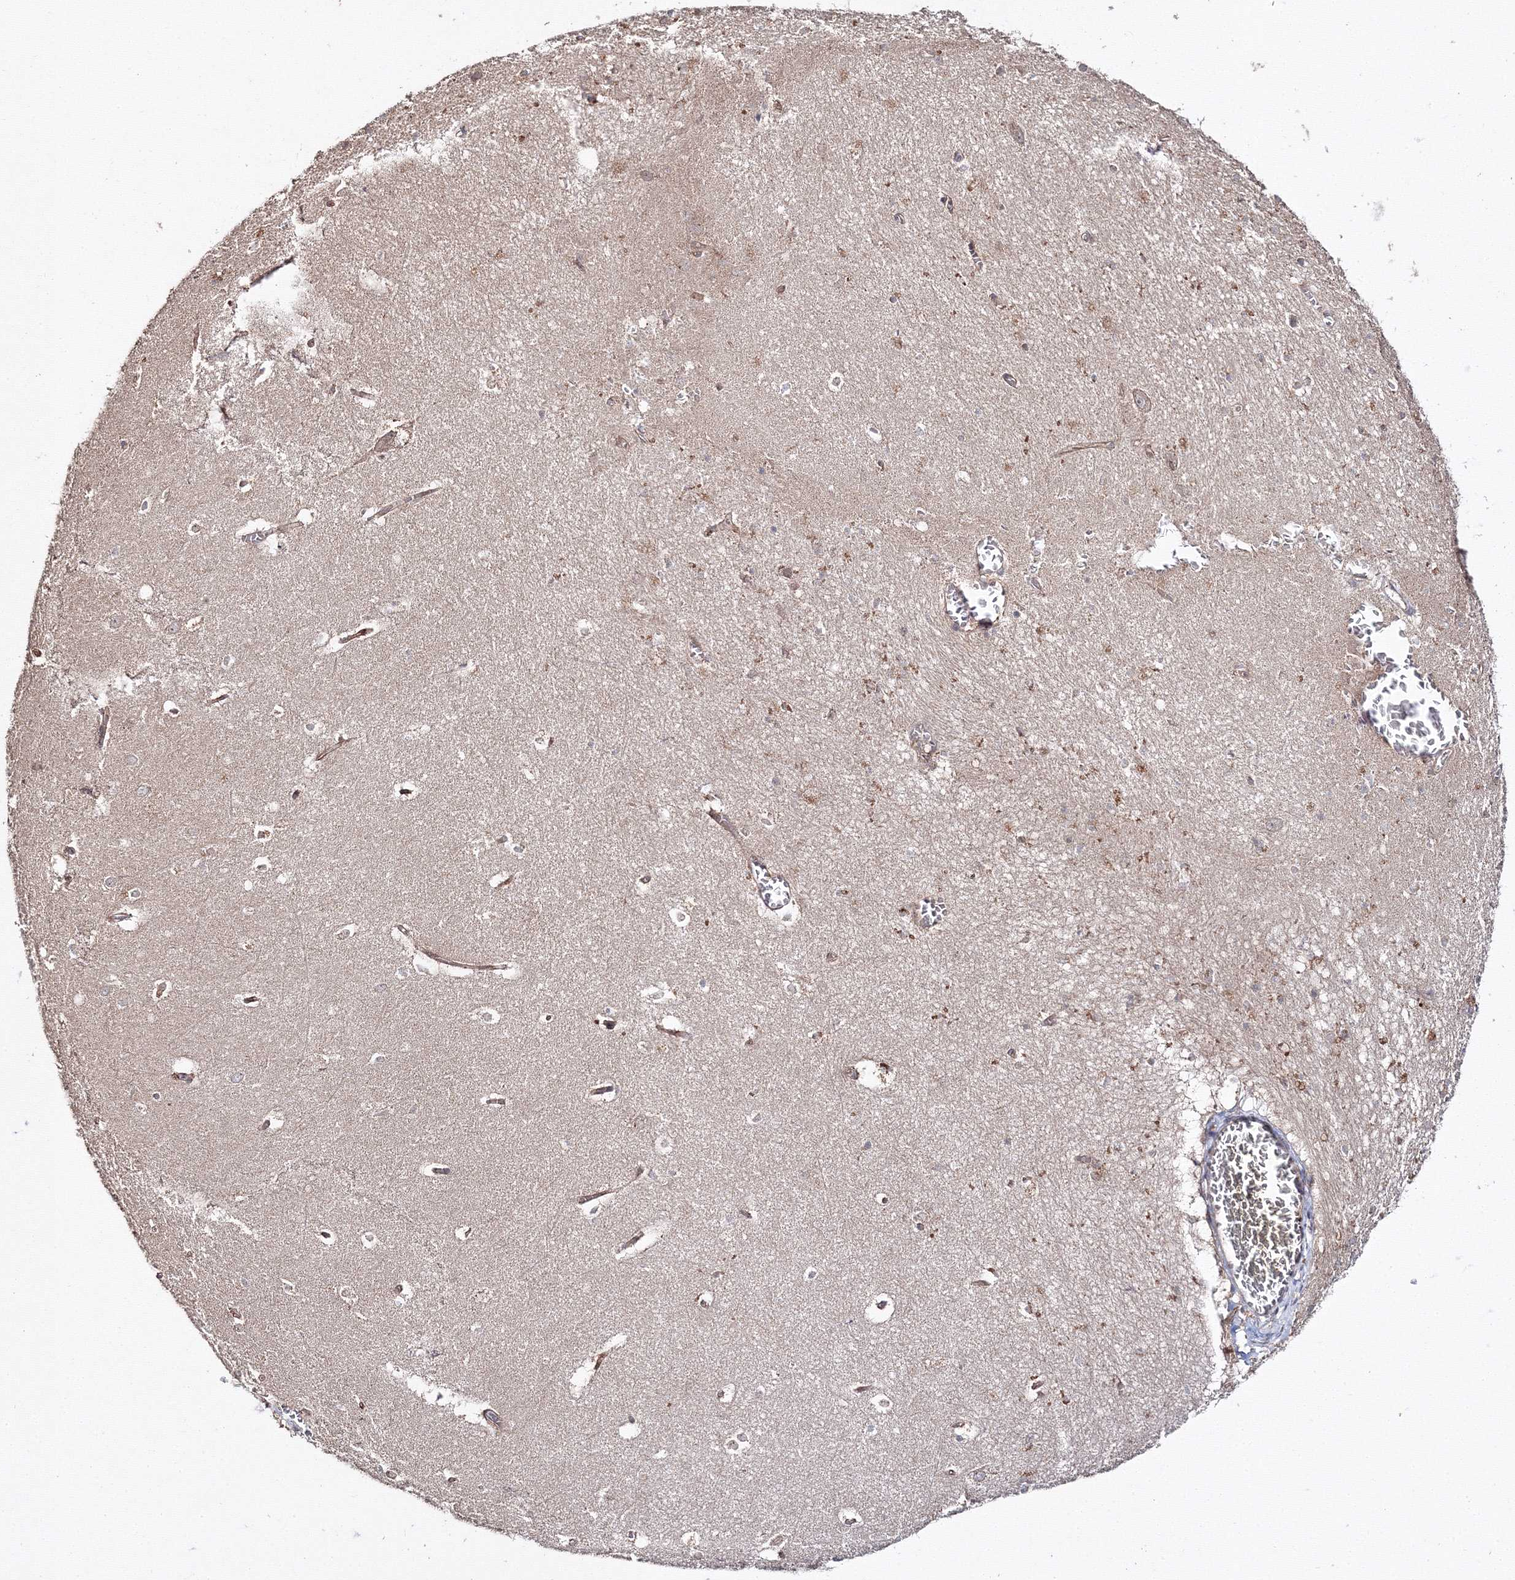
{"staining": {"intensity": "weak", "quantity": "<25%", "location": "cytoplasmic/membranous"}, "tissue": "hippocampus", "cell_type": "Glial cells", "image_type": "normal", "snomed": [{"axis": "morphology", "description": "Normal tissue, NOS"}, {"axis": "topography", "description": "Hippocampus"}], "caption": "This is an IHC photomicrograph of unremarkable human hippocampus. There is no staining in glial cells.", "gene": "DDO", "patient": {"sex": "female", "age": 64}}